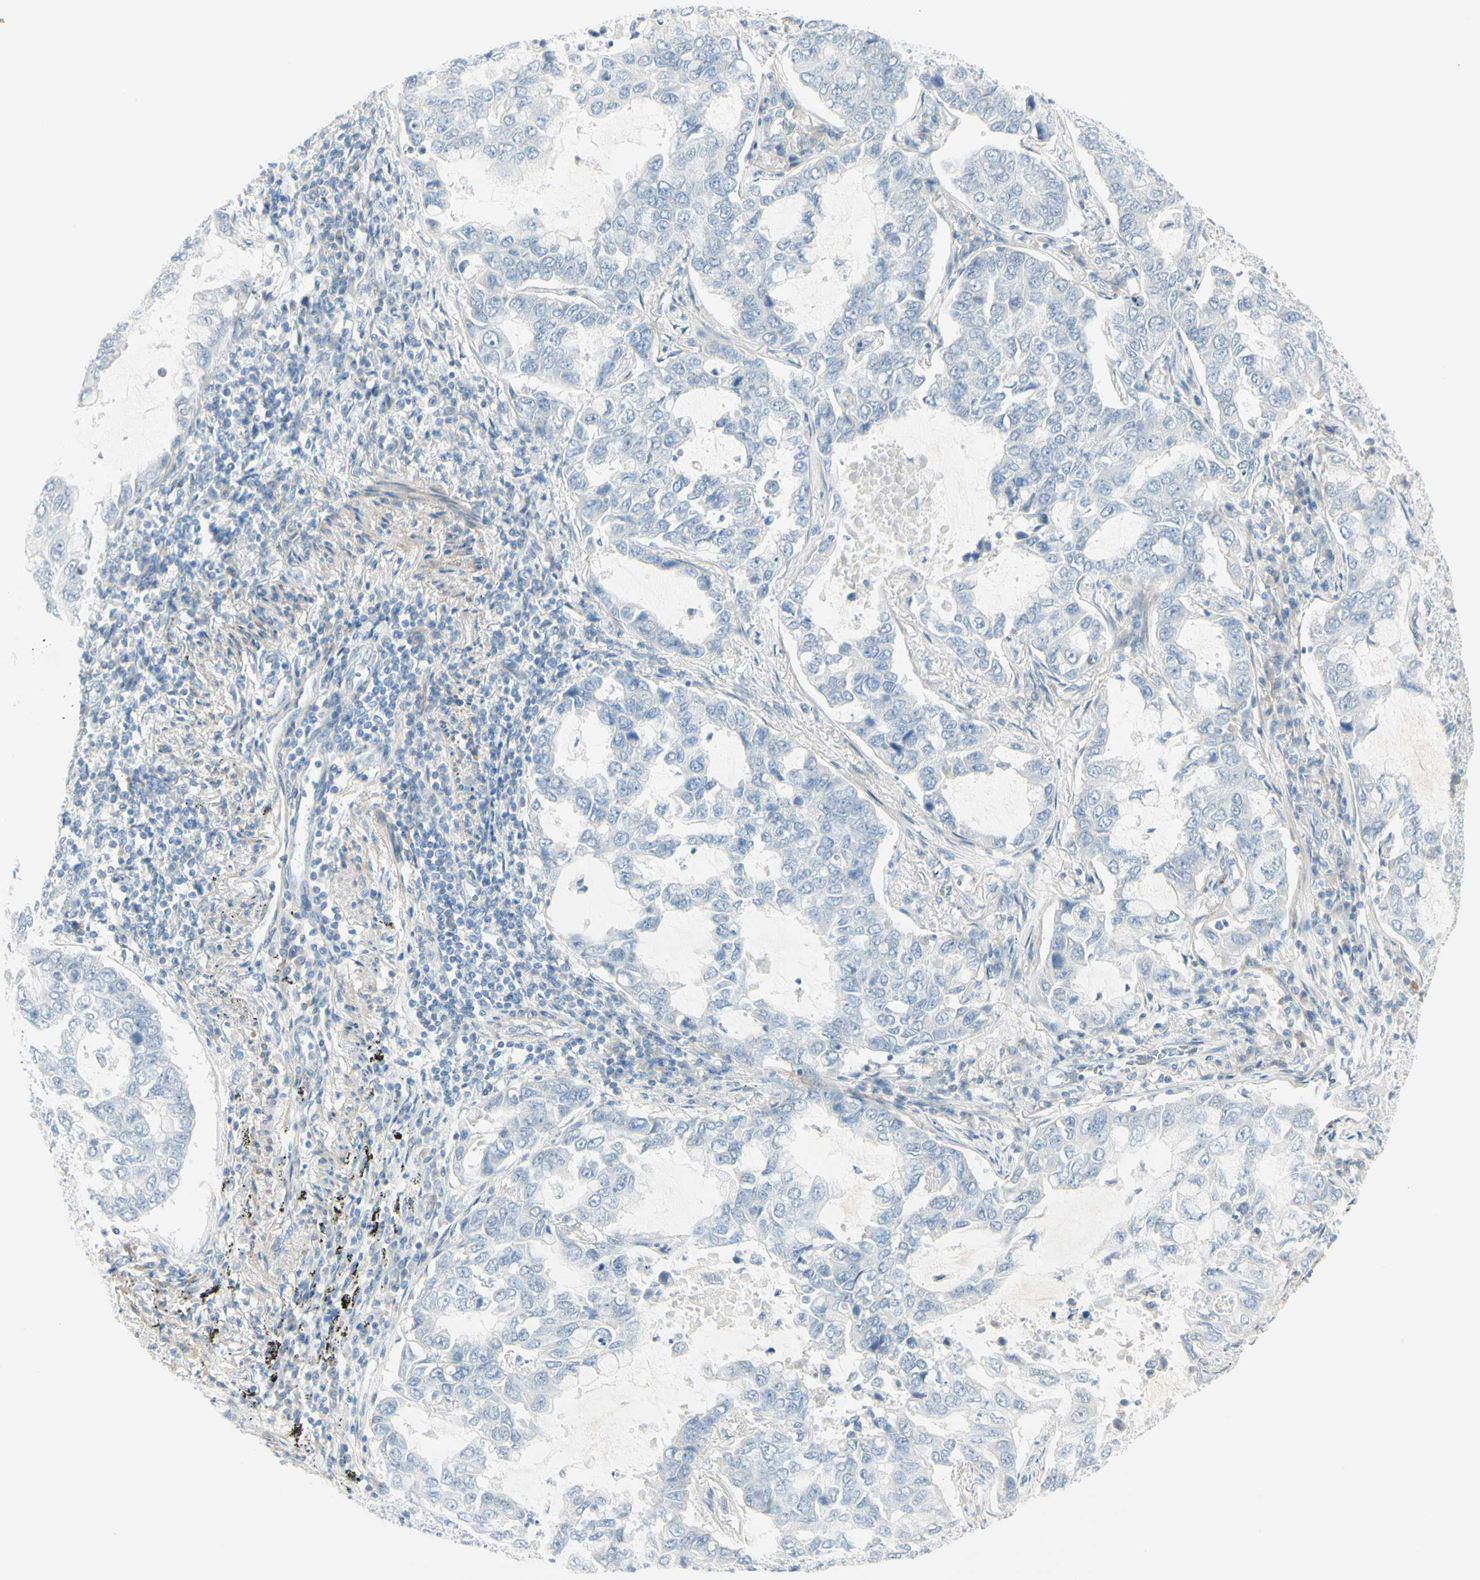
{"staining": {"intensity": "negative", "quantity": "none", "location": "none"}, "tissue": "lung cancer", "cell_type": "Tumor cells", "image_type": "cancer", "snomed": [{"axis": "morphology", "description": "Adenocarcinoma, NOS"}, {"axis": "topography", "description": "Lung"}], "caption": "This is an IHC photomicrograph of adenocarcinoma (lung). There is no expression in tumor cells.", "gene": "CDHR5", "patient": {"sex": "male", "age": 64}}